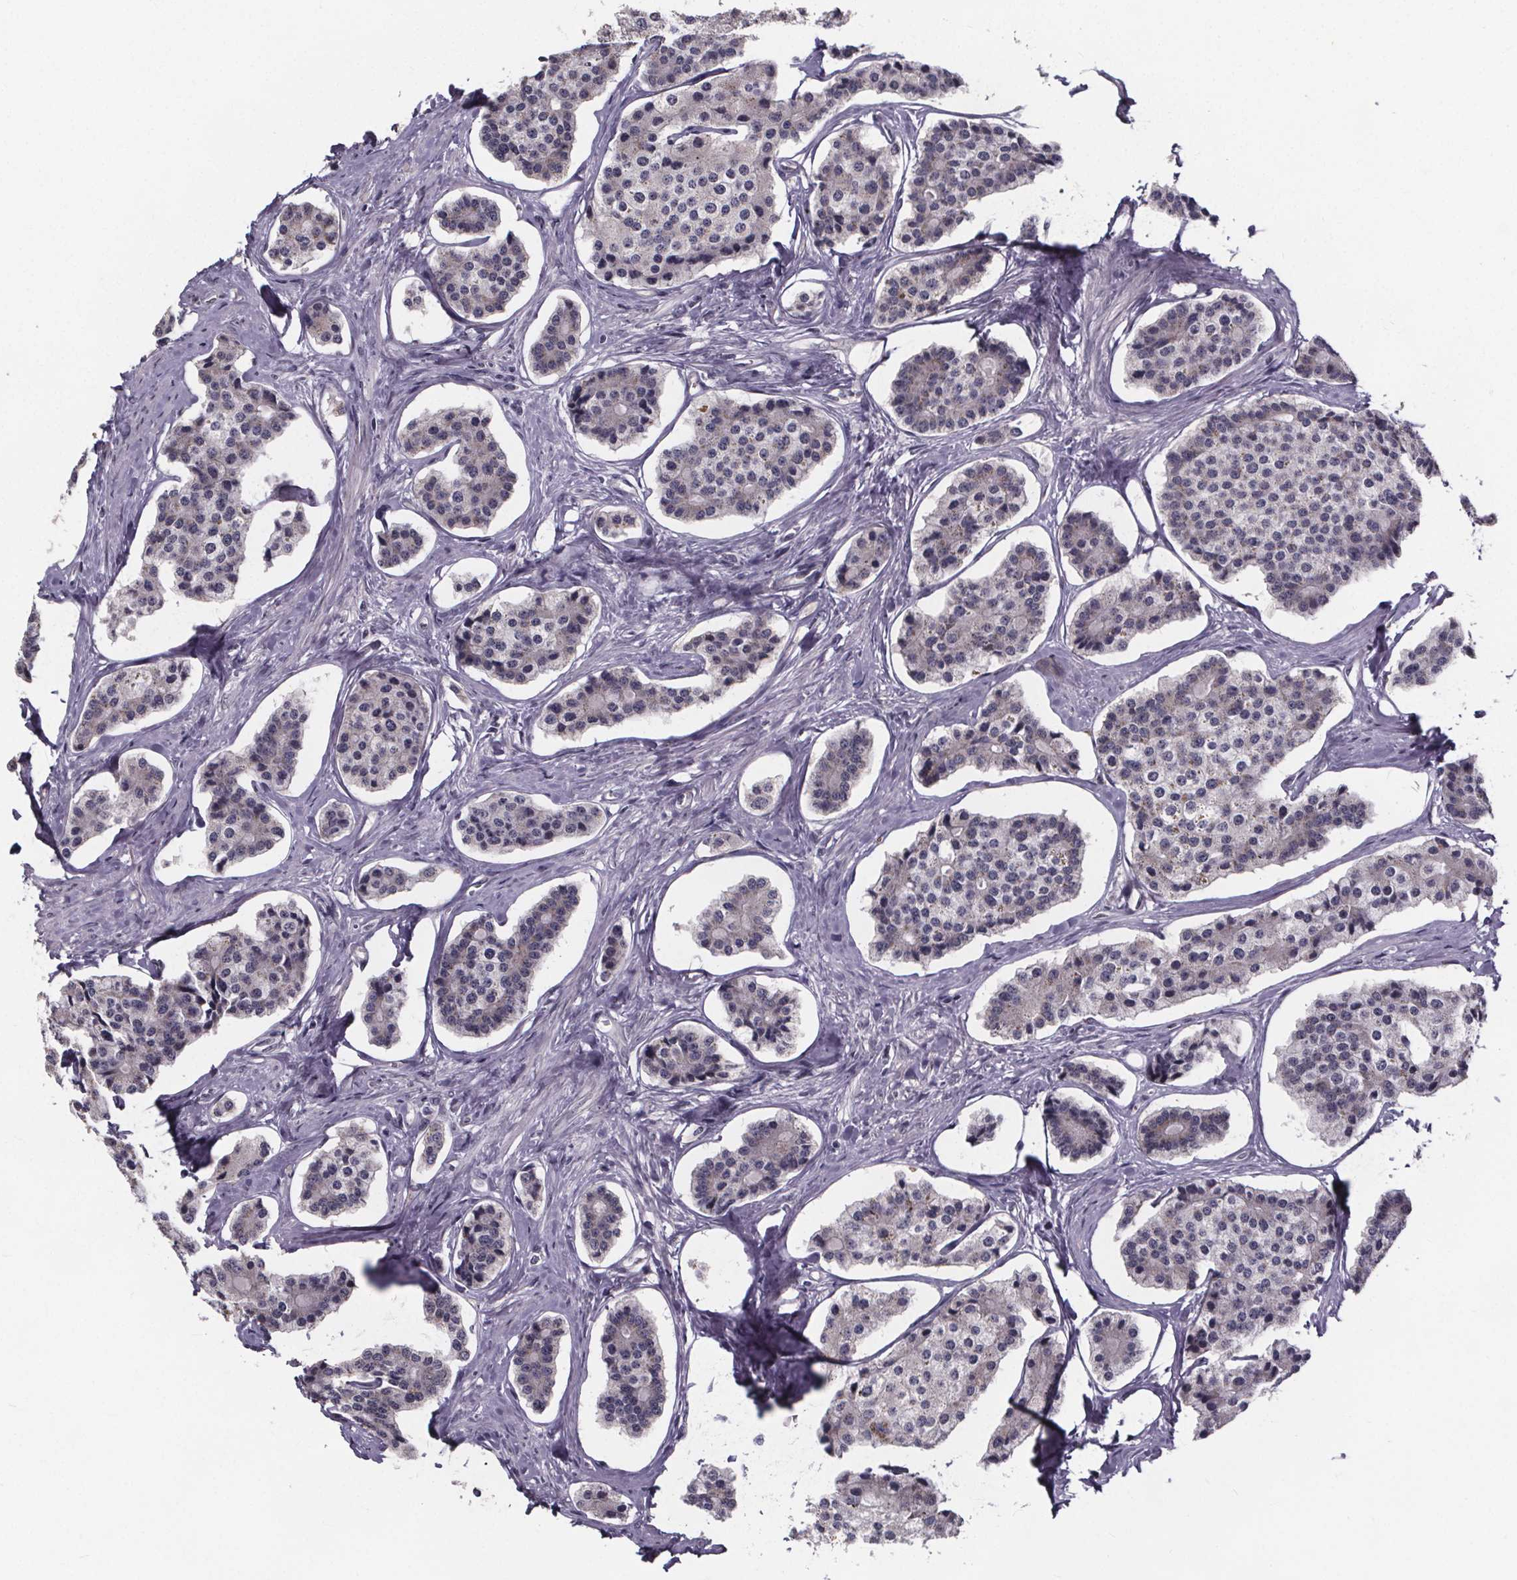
{"staining": {"intensity": "negative", "quantity": "none", "location": "none"}, "tissue": "carcinoid", "cell_type": "Tumor cells", "image_type": "cancer", "snomed": [{"axis": "morphology", "description": "Carcinoid, malignant, NOS"}, {"axis": "topography", "description": "Small intestine"}], "caption": "The histopathology image displays no significant staining in tumor cells of malignant carcinoid.", "gene": "FAM181B", "patient": {"sex": "female", "age": 65}}